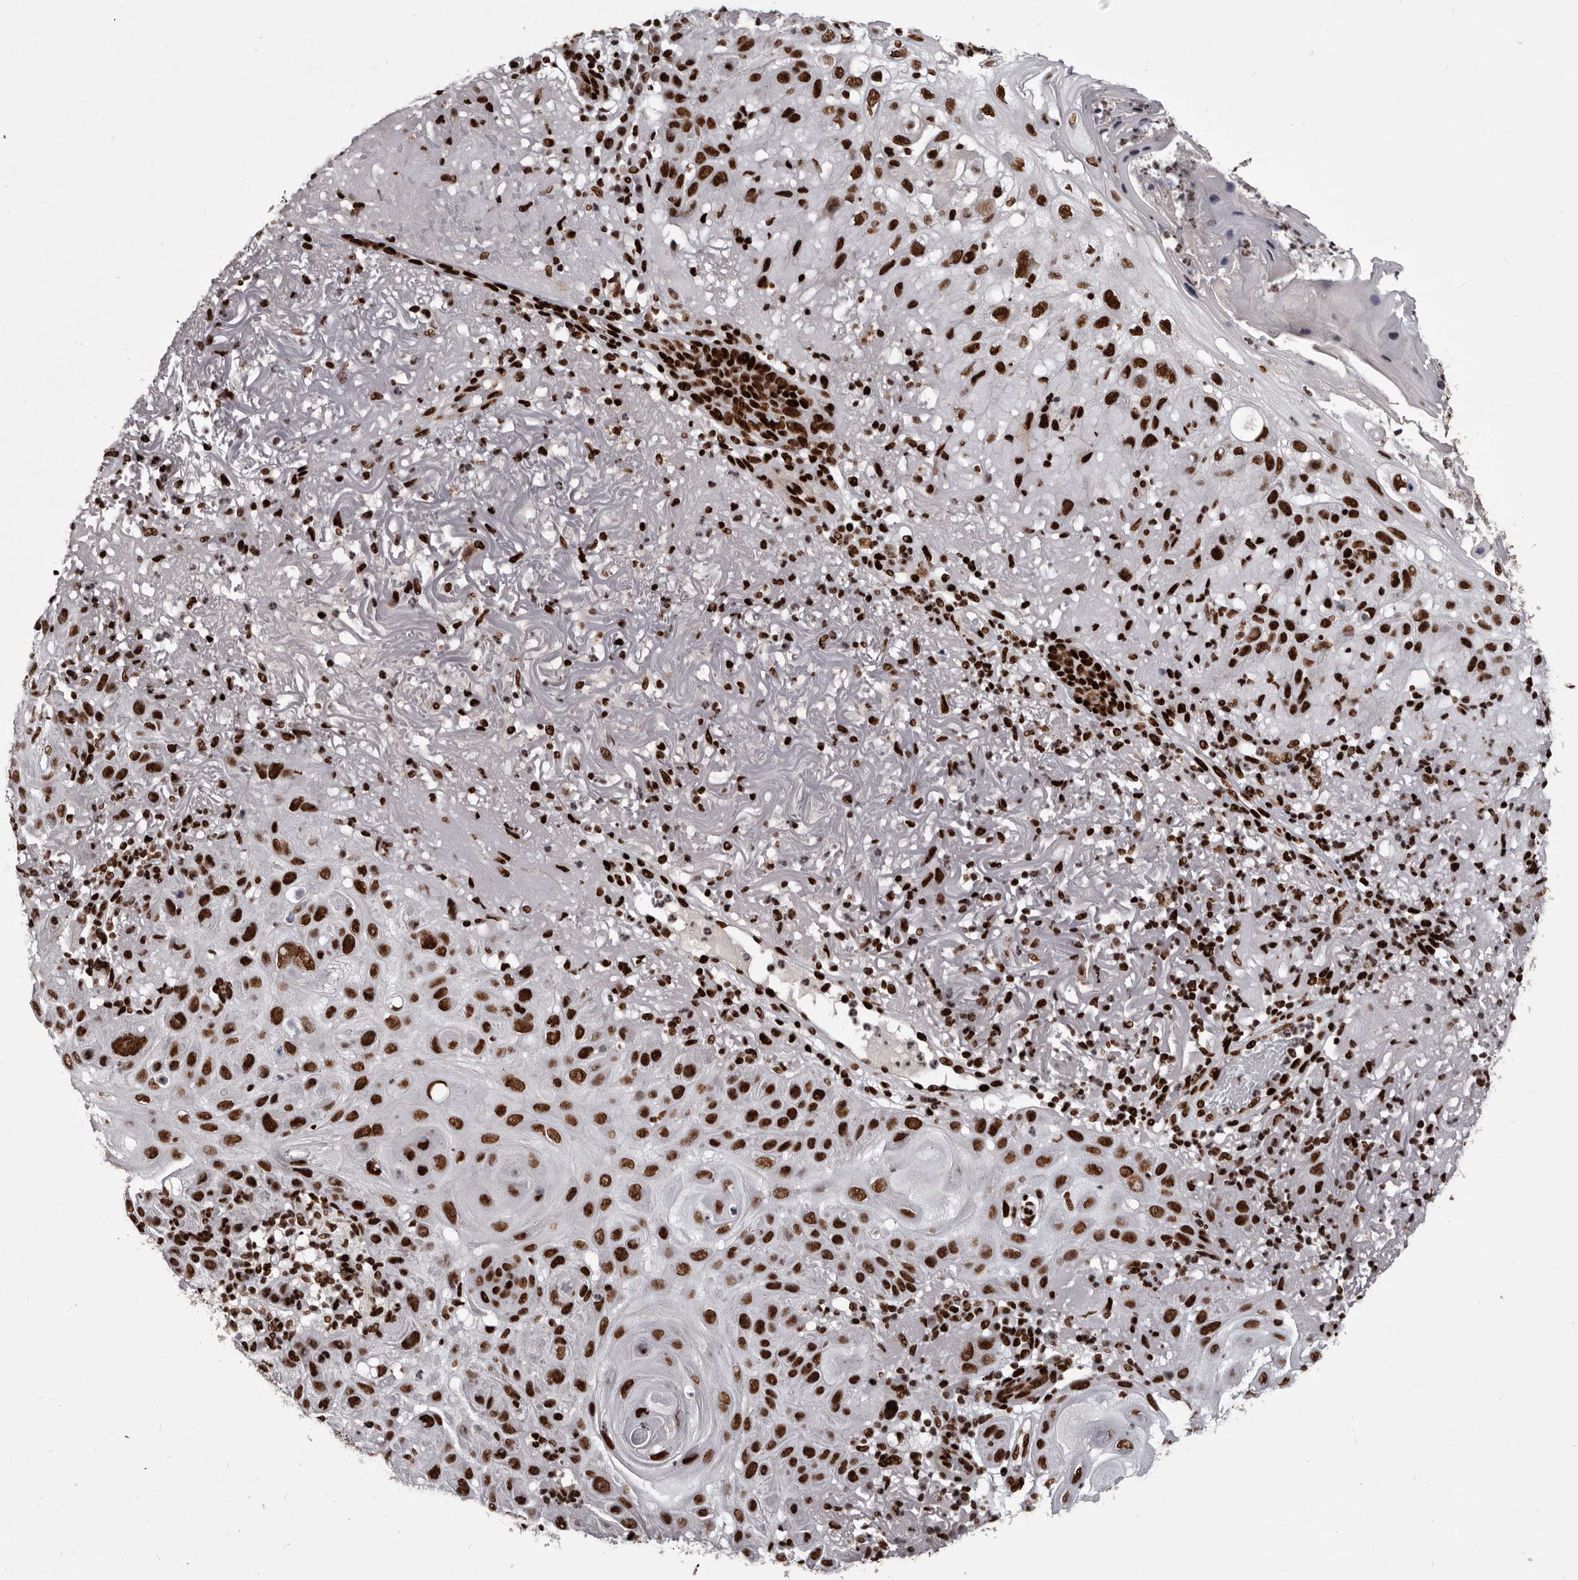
{"staining": {"intensity": "strong", "quantity": ">75%", "location": "nuclear"}, "tissue": "skin cancer", "cell_type": "Tumor cells", "image_type": "cancer", "snomed": [{"axis": "morphology", "description": "Normal tissue, NOS"}, {"axis": "morphology", "description": "Squamous cell carcinoma, NOS"}, {"axis": "topography", "description": "Skin"}], "caption": "Human squamous cell carcinoma (skin) stained with a brown dye demonstrates strong nuclear positive staining in about >75% of tumor cells.", "gene": "NUMA1", "patient": {"sex": "female", "age": 96}}